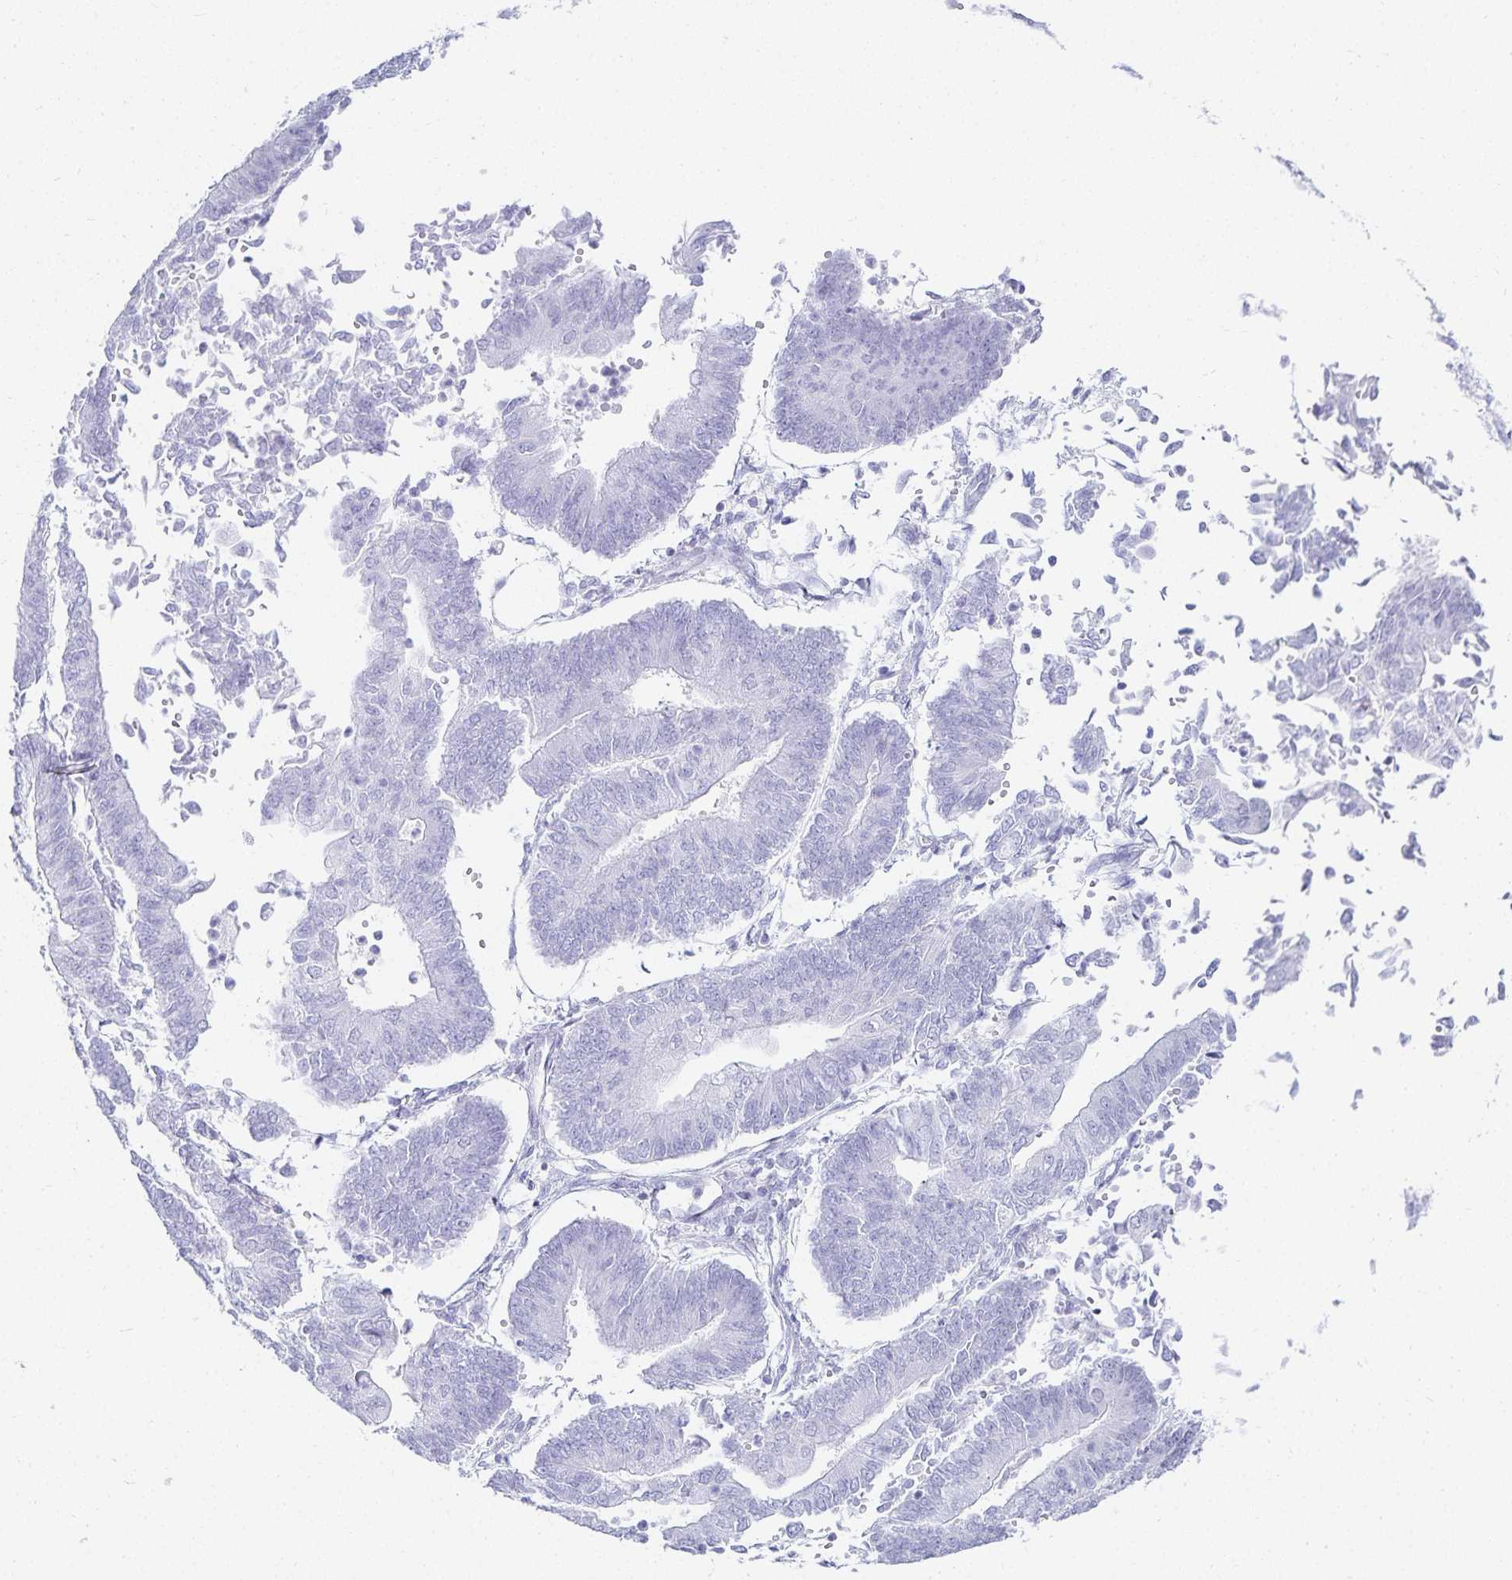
{"staining": {"intensity": "negative", "quantity": "none", "location": "none"}, "tissue": "endometrial cancer", "cell_type": "Tumor cells", "image_type": "cancer", "snomed": [{"axis": "morphology", "description": "Adenocarcinoma, NOS"}, {"axis": "topography", "description": "Endometrium"}], "caption": "Immunohistochemistry histopathology image of neoplastic tissue: human adenocarcinoma (endometrial) stained with DAB (3,3'-diaminobenzidine) reveals no significant protein staining in tumor cells.", "gene": "GP2", "patient": {"sex": "female", "age": 65}}